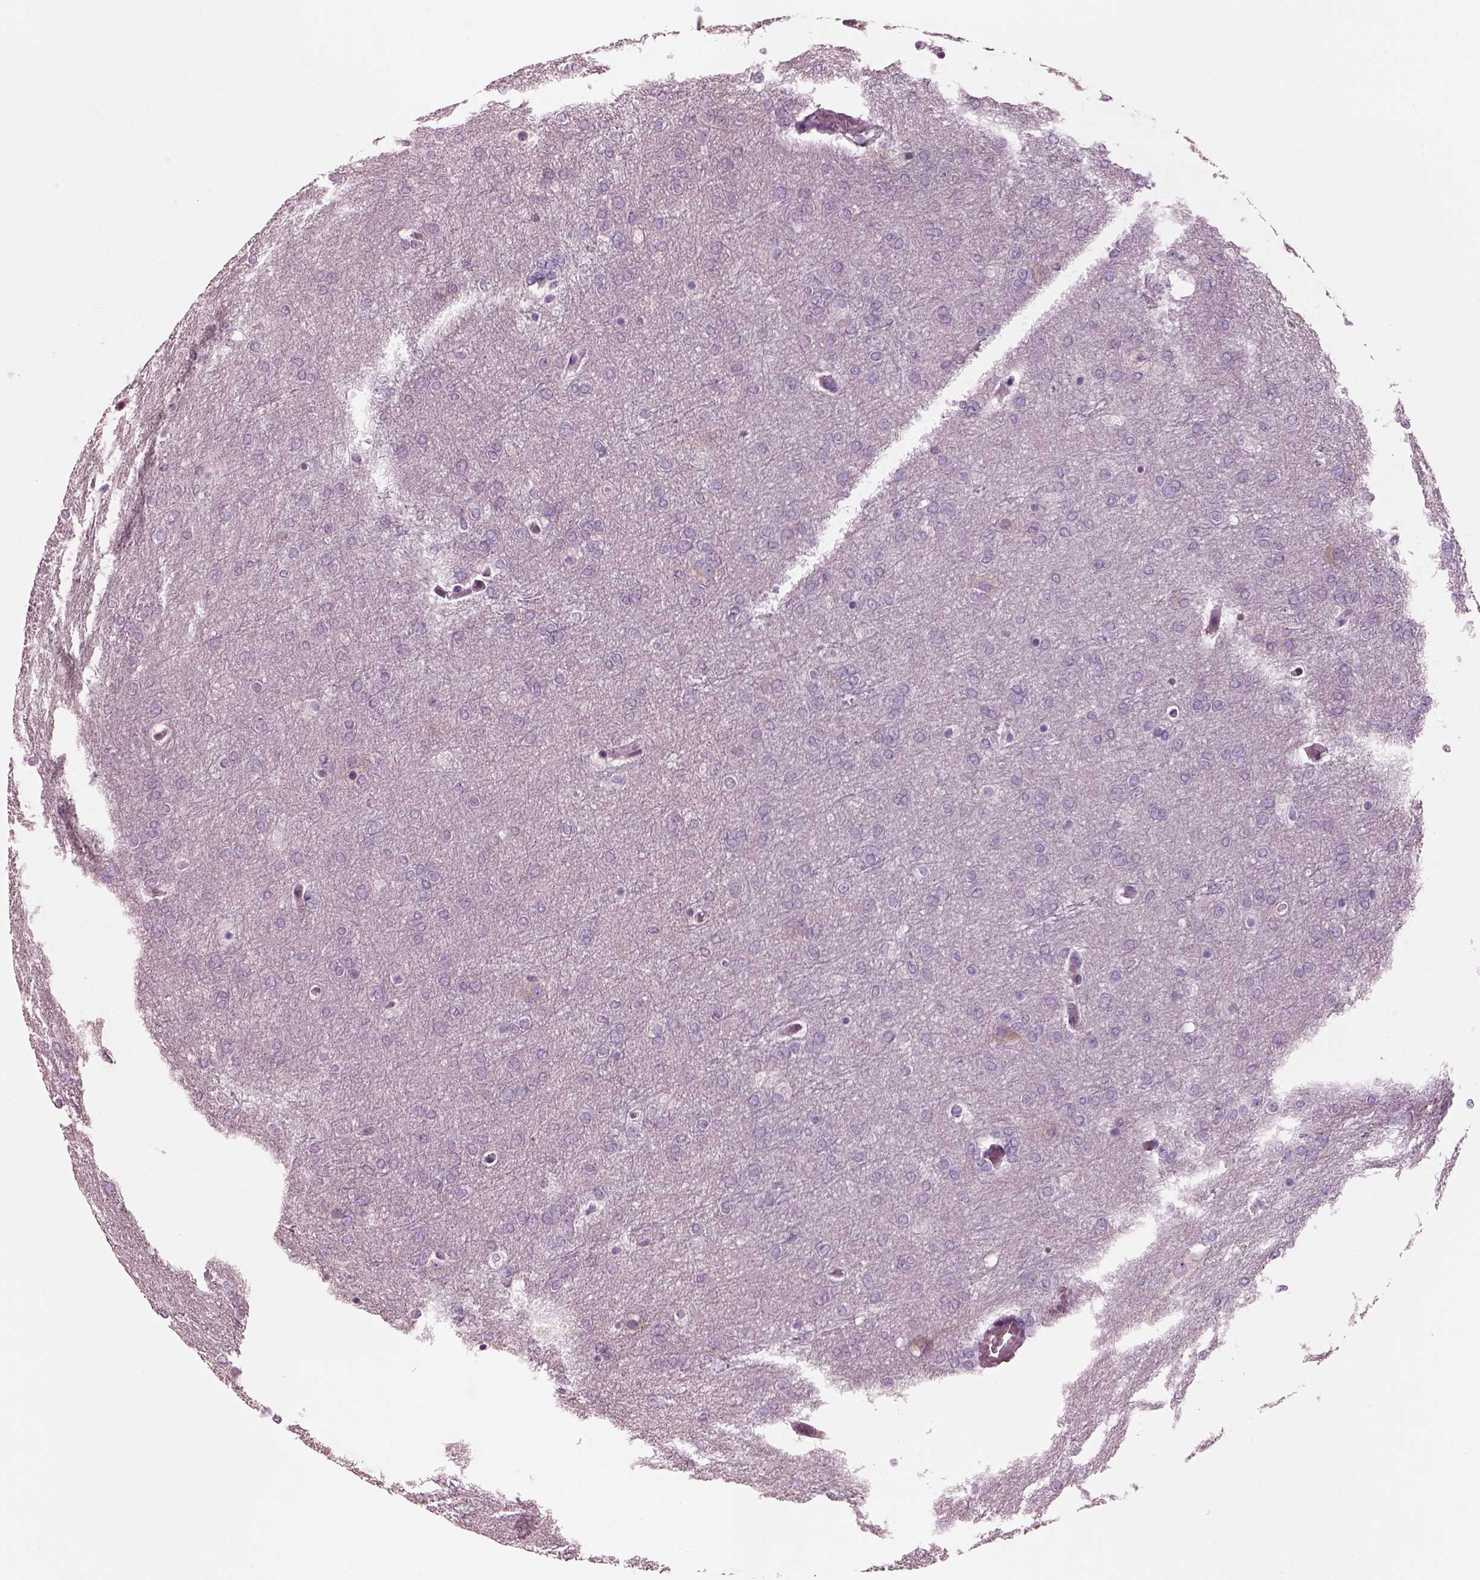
{"staining": {"intensity": "negative", "quantity": "none", "location": "none"}, "tissue": "glioma", "cell_type": "Tumor cells", "image_type": "cancer", "snomed": [{"axis": "morphology", "description": "Glioma, malignant, High grade"}, {"axis": "topography", "description": "Brain"}], "caption": "An IHC micrograph of malignant high-grade glioma is shown. There is no staining in tumor cells of malignant high-grade glioma.", "gene": "SLC27A2", "patient": {"sex": "female", "age": 61}}